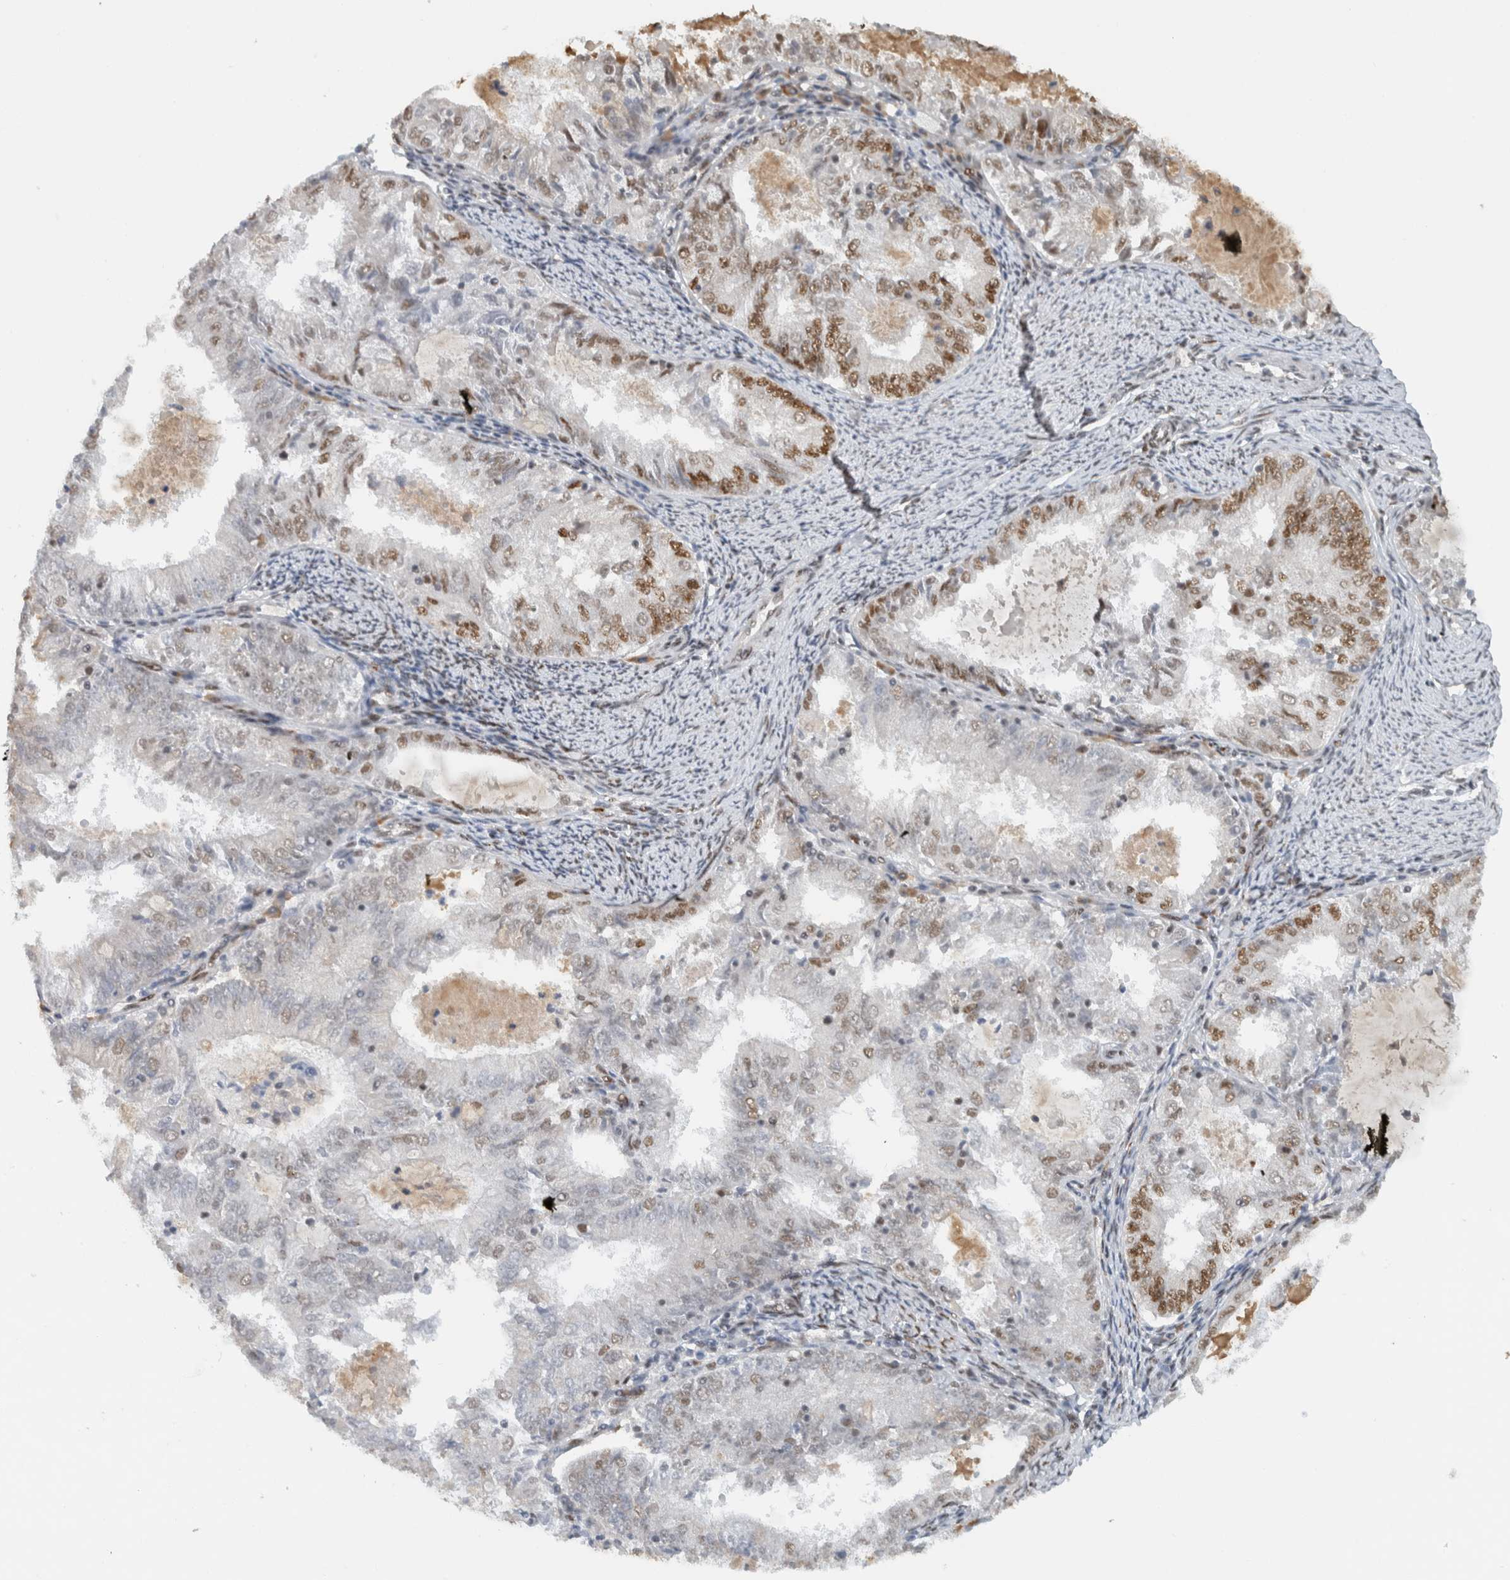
{"staining": {"intensity": "moderate", "quantity": "25%-75%", "location": "nuclear"}, "tissue": "endometrial cancer", "cell_type": "Tumor cells", "image_type": "cancer", "snomed": [{"axis": "morphology", "description": "Adenocarcinoma, NOS"}, {"axis": "topography", "description": "Endometrium"}], "caption": "Immunohistochemical staining of endometrial adenocarcinoma demonstrates medium levels of moderate nuclear protein expression in about 25%-75% of tumor cells.", "gene": "HNRNPR", "patient": {"sex": "female", "age": 57}}